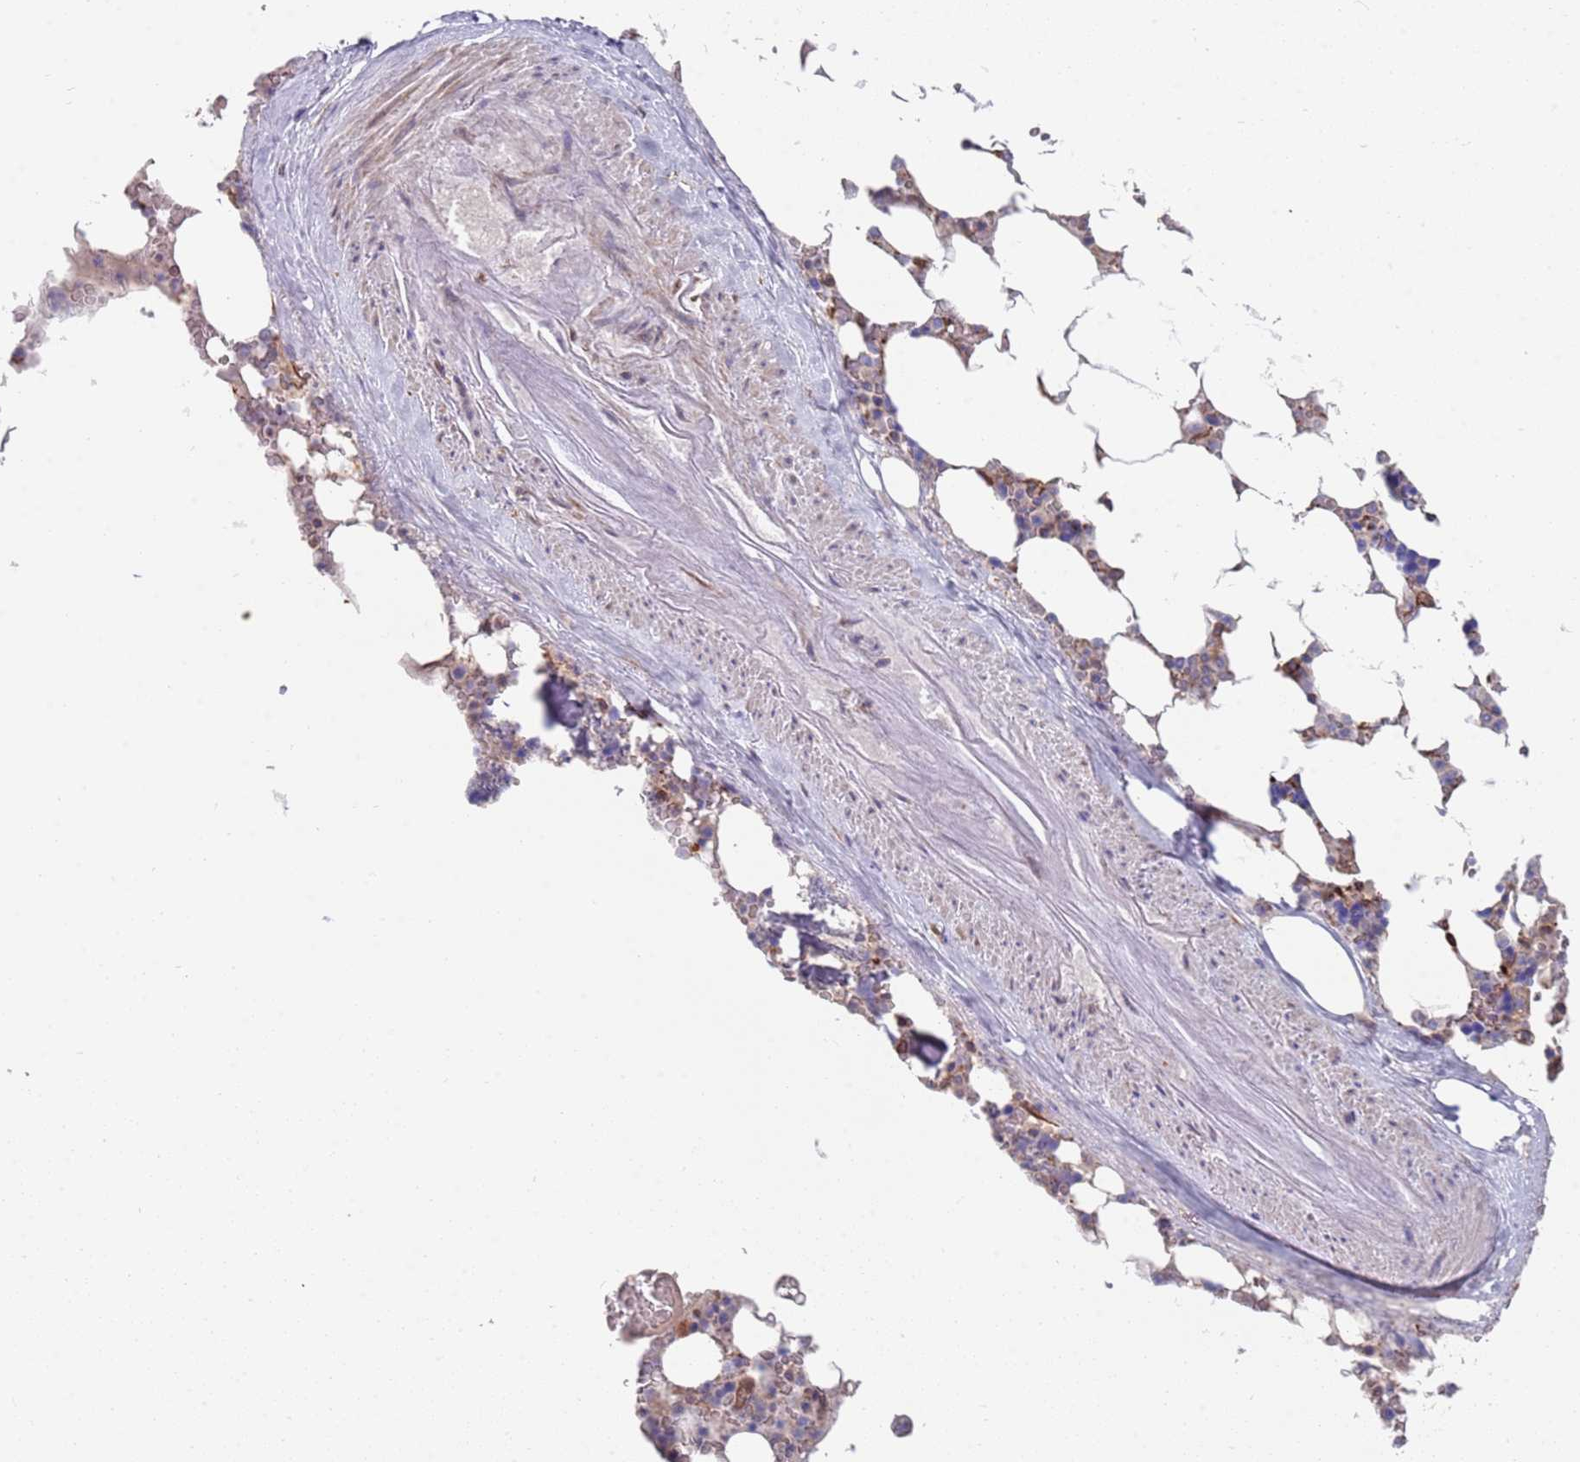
{"staining": {"intensity": "weak", "quantity": "<25%", "location": "cytoplasmic/membranous"}, "tissue": "bone marrow", "cell_type": "Hematopoietic cells", "image_type": "normal", "snomed": [{"axis": "morphology", "description": "Normal tissue, NOS"}, {"axis": "topography", "description": "Bone marrow"}], "caption": "This histopathology image is of normal bone marrow stained with immunohistochemistry (IHC) to label a protein in brown with the nuclei are counter-stained blue. There is no expression in hematopoietic cells.", "gene": "JAKMIP2", "patient": {"sex": "male", "age": 64}}